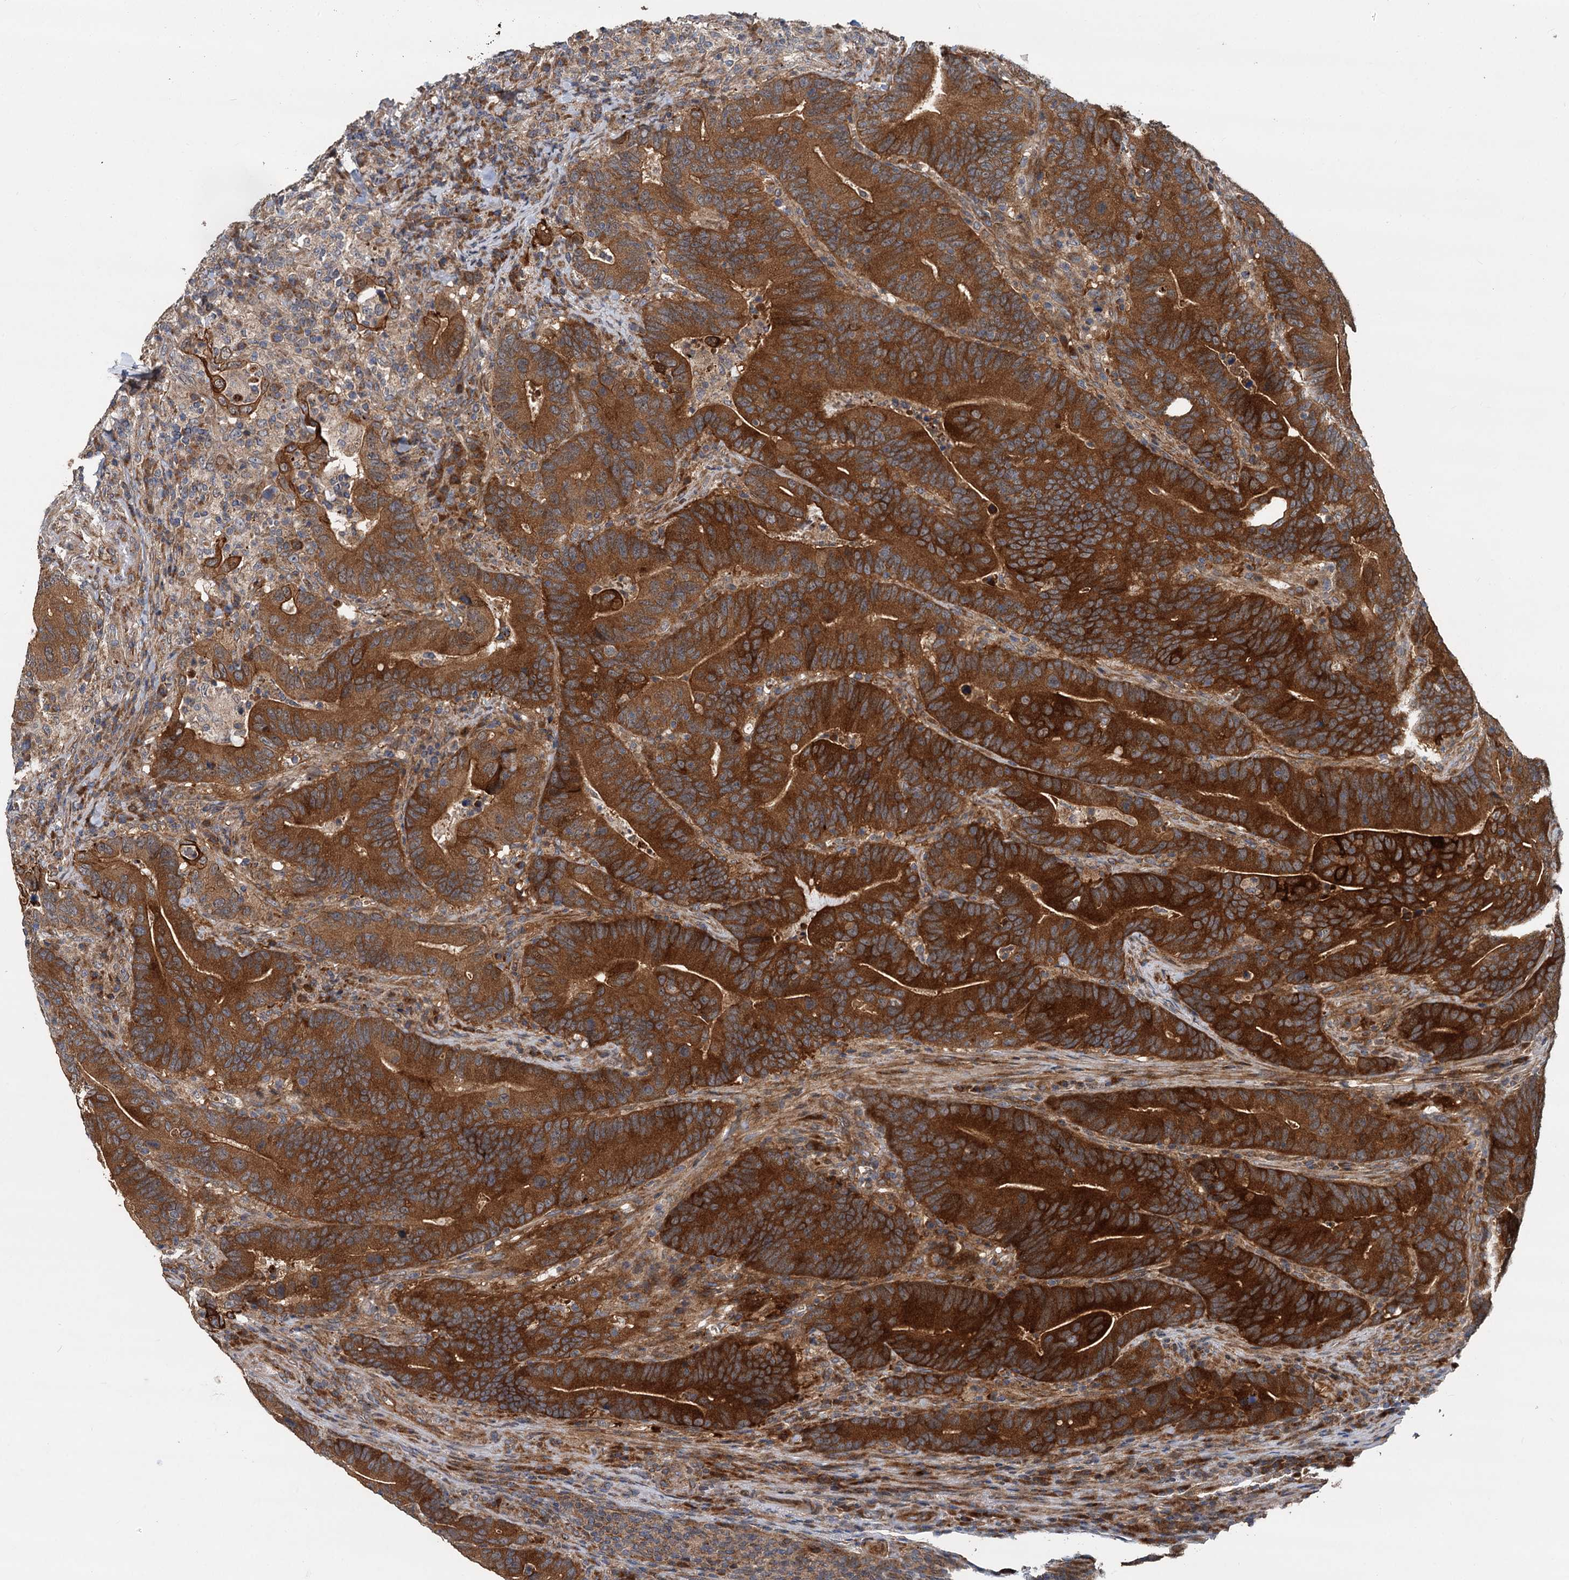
{"staining": {"intensity": "strong", "quantity": ">75%", "location": "cytoplasmic/membranous"}, "tissue": "colorectal cancer", "cell_type": "Tumor cells", "image_type": "cancer", "snomed": [{"axis": "morphology", "description": "Adenocarcinoma, NOS"}, {"axis": "topography", "description": "Colon"}], "caption": "Immunohistochemistry (DAB (3,3'-diaminobenzidine)) staining of colorectal adenocarcinoma demonstrates strong cytoplasmic/membranous protein expression in approximately >75% of tumor cells. (IHC, brightfield microscopy, high magnification).", "gene": "LRRK2", "patient": {"sex": "female", "age": 66}}